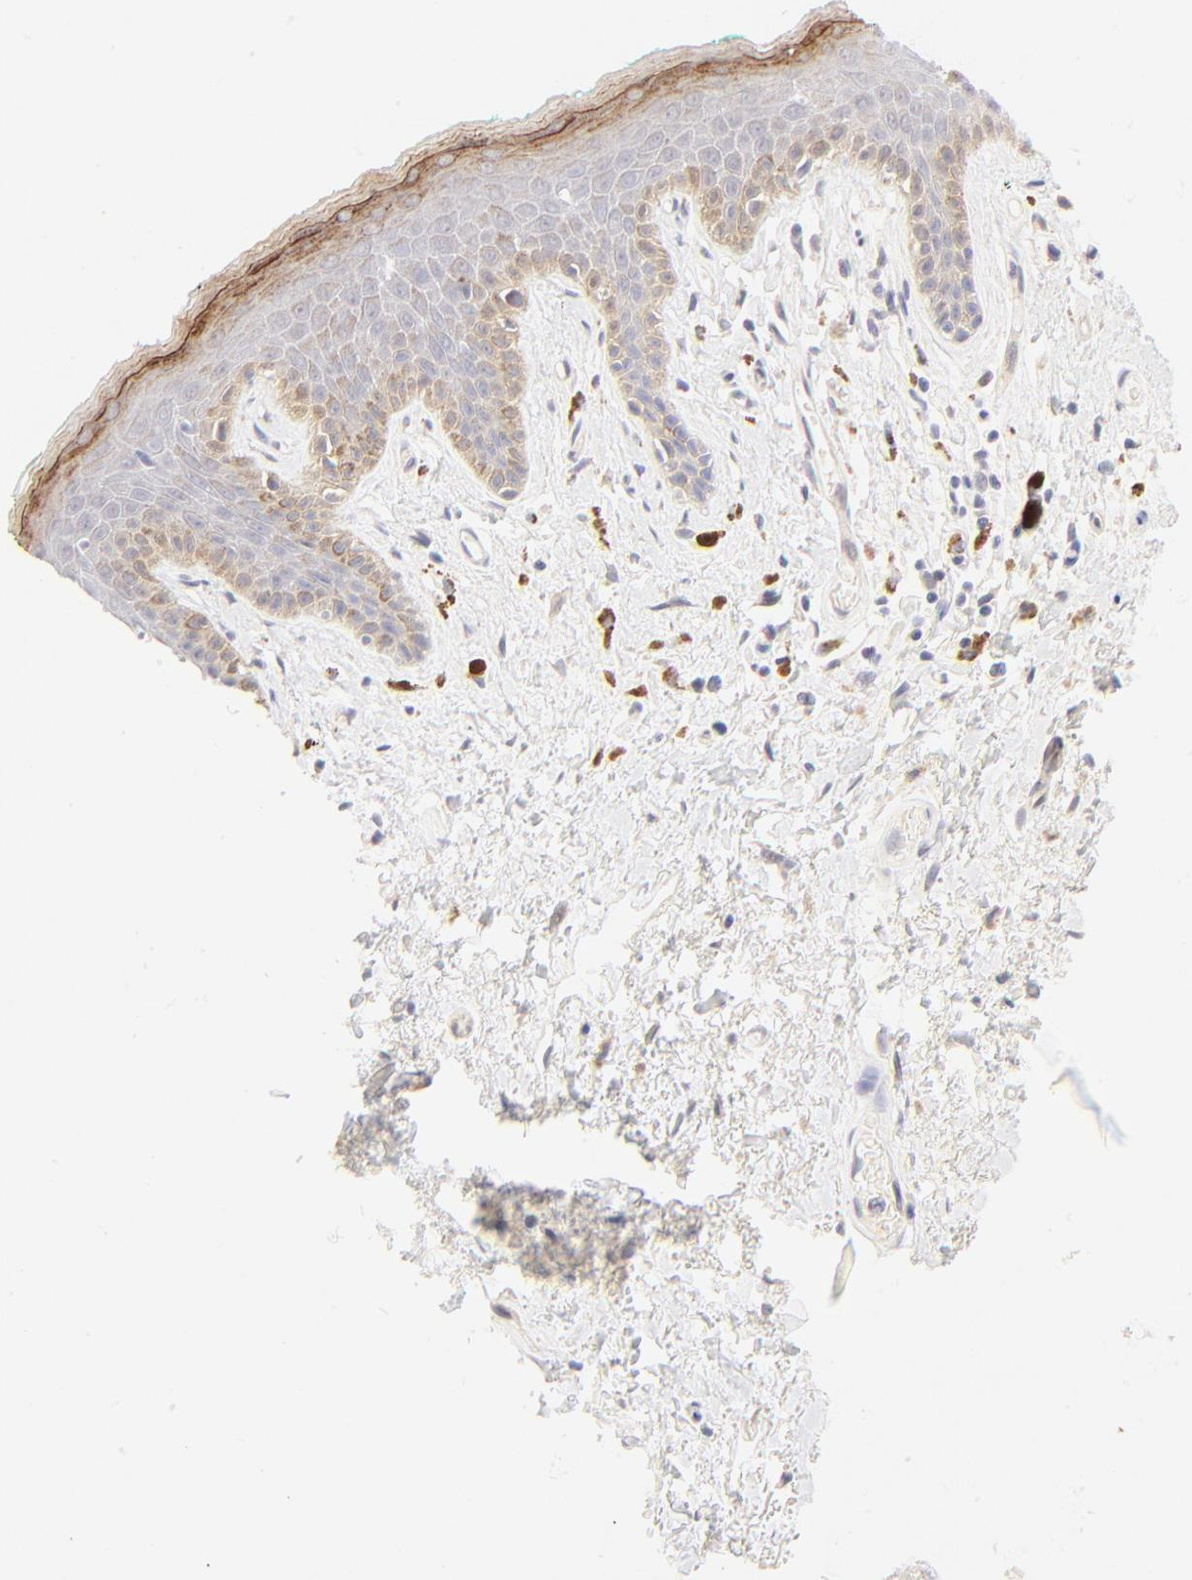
{"staining": {"intensity": "moderate", "quantity": "<25%", "location": "cytoplasmic/membranous"}, "tissue": "skin", "cell_type": "Epidermal cells", "image_type": "normal", "snomed": [{"axis": "morphology", "description": "Normal tissue, NOS"}, {"axis": "topography", "description": "Anal"}], "caption": "A brown stain highlights moderate cytoplasmic/membranous positivity of a protein in epidermal cells of normal human skin.", "gene": "NKX2", "patient": {"sex": "male", "age": 74}}